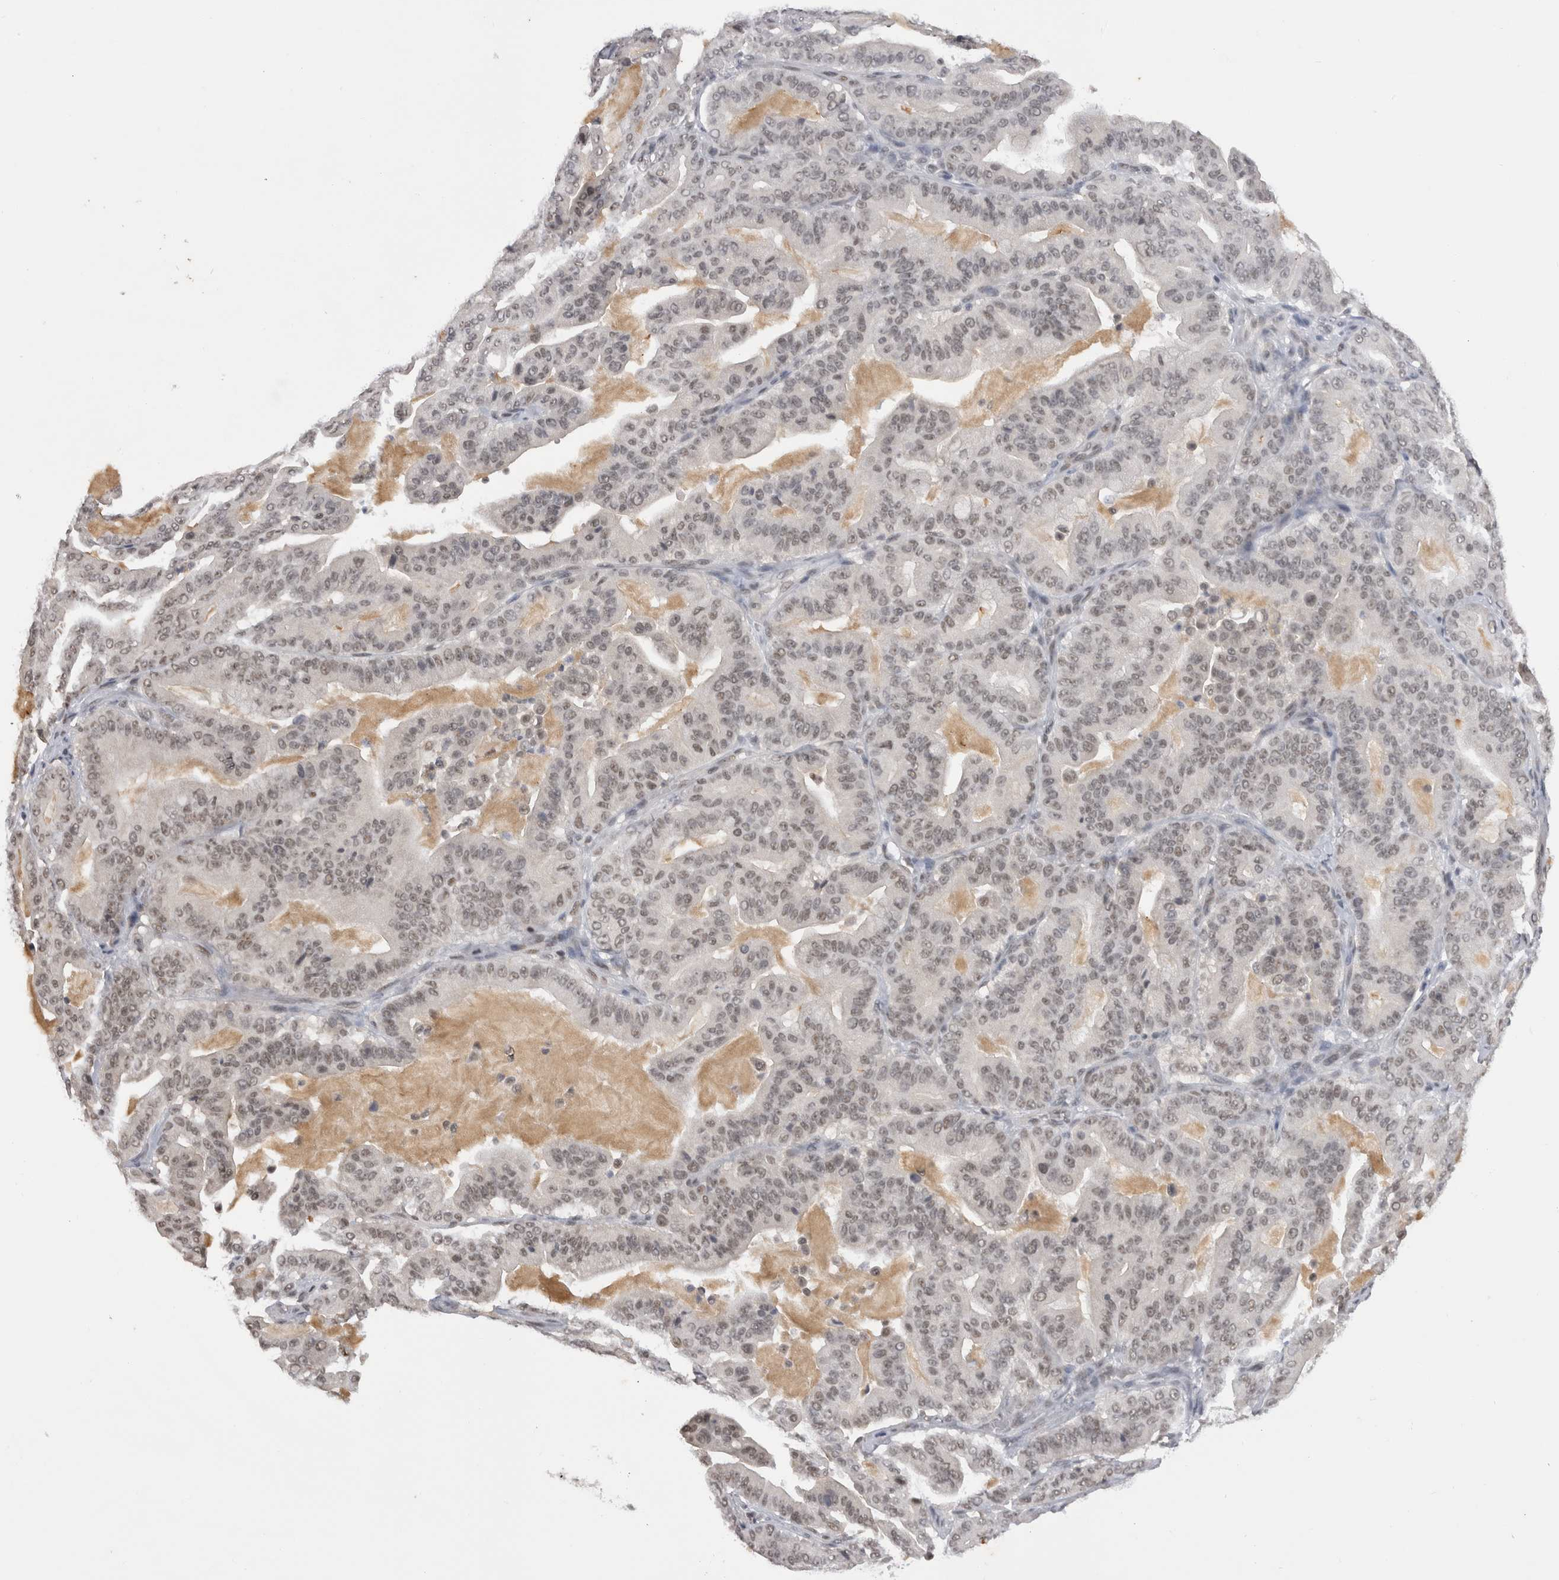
{"staining": {"intensity": "weak", "quantity": "25%-75%", "location": "nuclear"}, "tissue": "pancreatic cancer", "cell_type": "Tumor cells", "image_type": "cancer", "snomed": [{"axis": "morphology", "description": "Adenocarcinoma, NOS"}, {"axis": "topography", "description": "Pancreas"}], "caption": "Adenocarcinoma (pancreatic) tissue displays weak nuclear staining in about 25%-75% of tumor cells", "gene": "DAXX", "patient": {"sex": "male", "age": 63}}